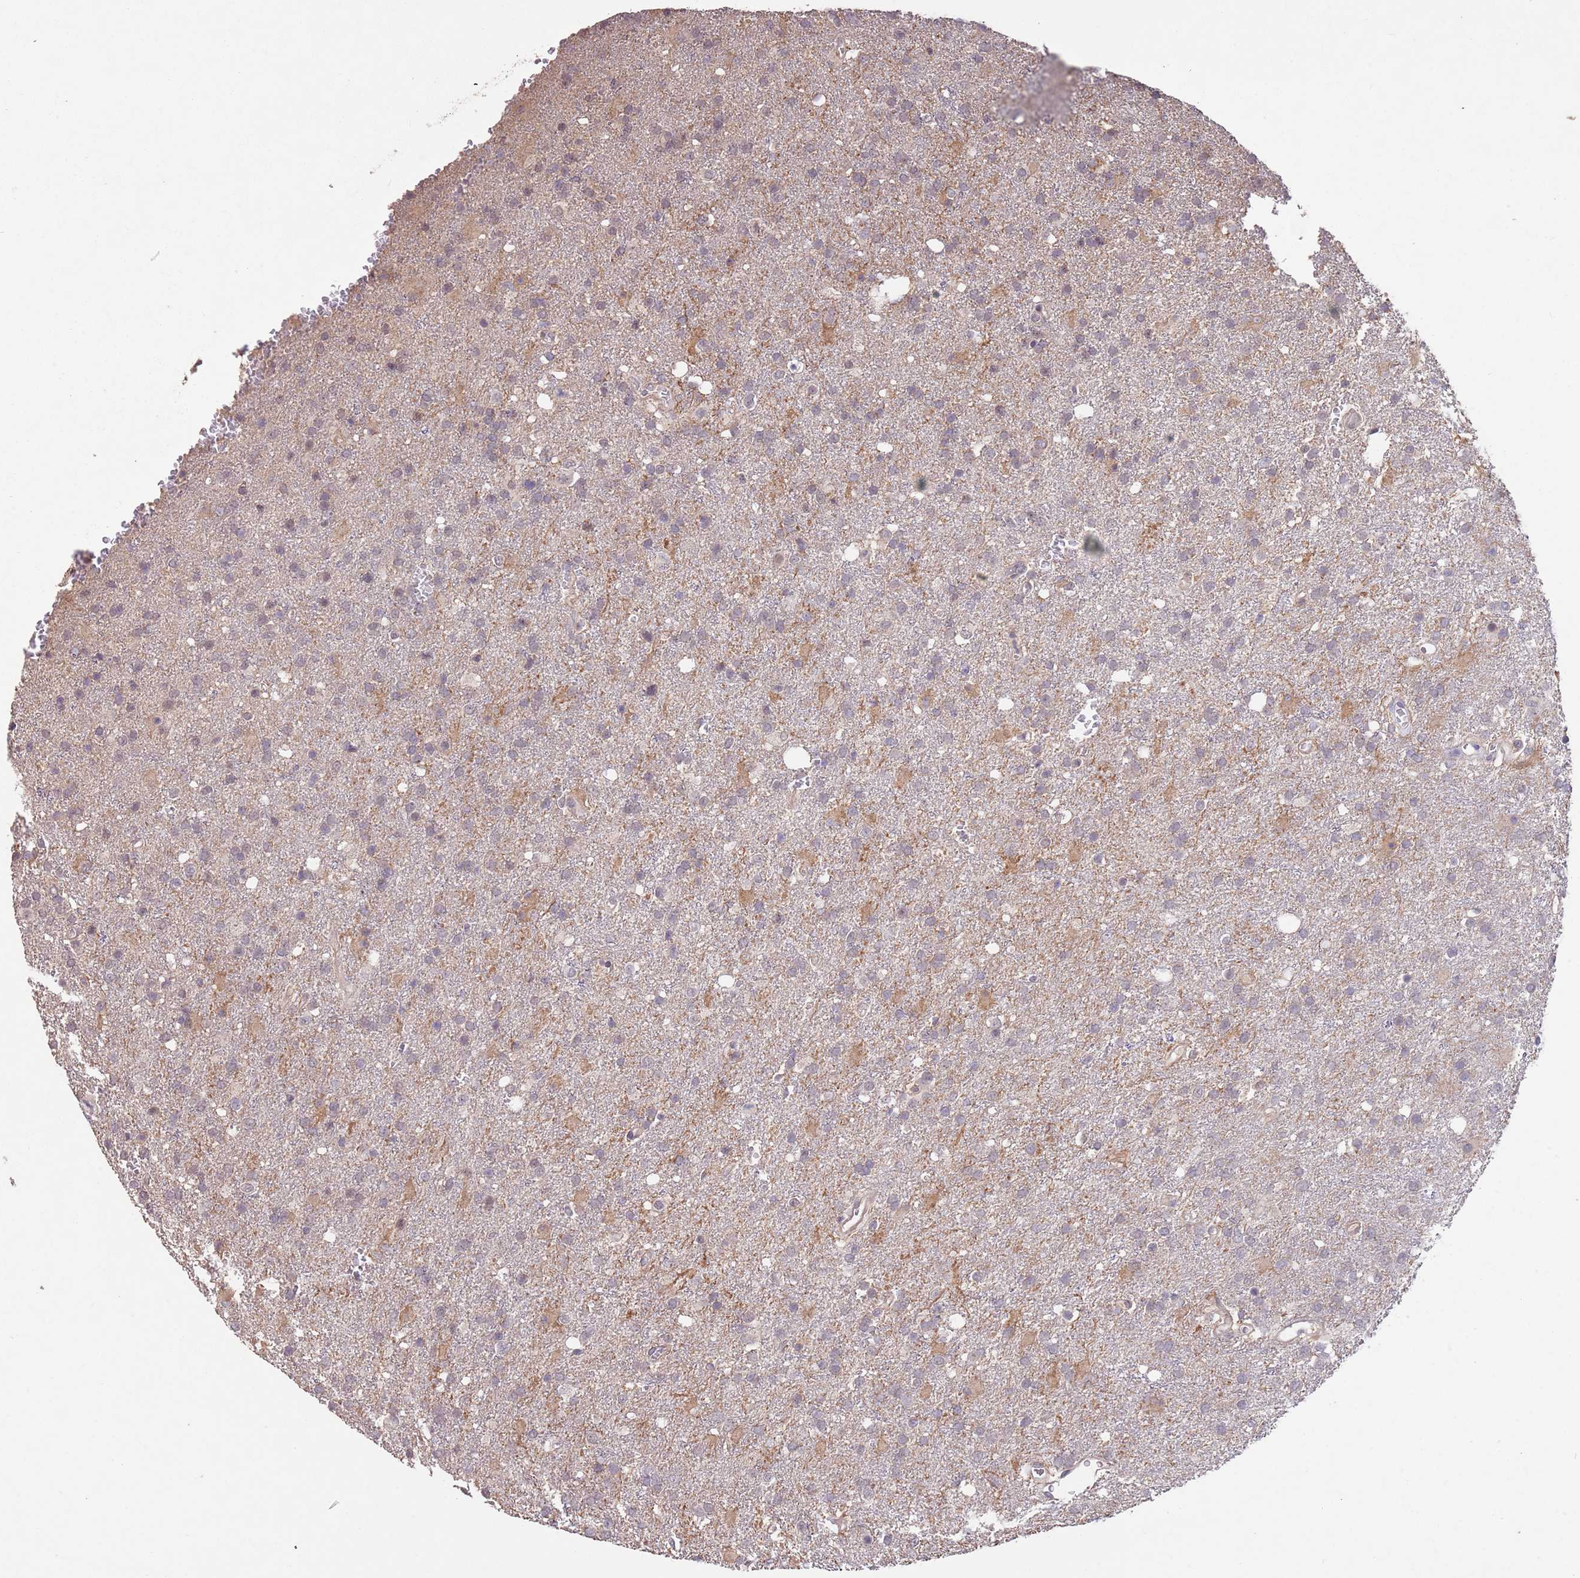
{"staining": {"intensity": "weak", "quantity": "<25%", "location": "cytoplasmic/membranous"}, "tissue": "glioma", "cell_type": "Tumor cells", "image_type": "cancer", "snomed": [{"axis": "morphology", "description": "Glioma, malignant, High grade"}, {"axis": "topography", "description": "Brain"}], "caption": "Glioma was stained to show a protein in brown. There is no significant staining in tumor cells.", "gene": "MEI1", "patient": {"sex": "female", "age": 74}}